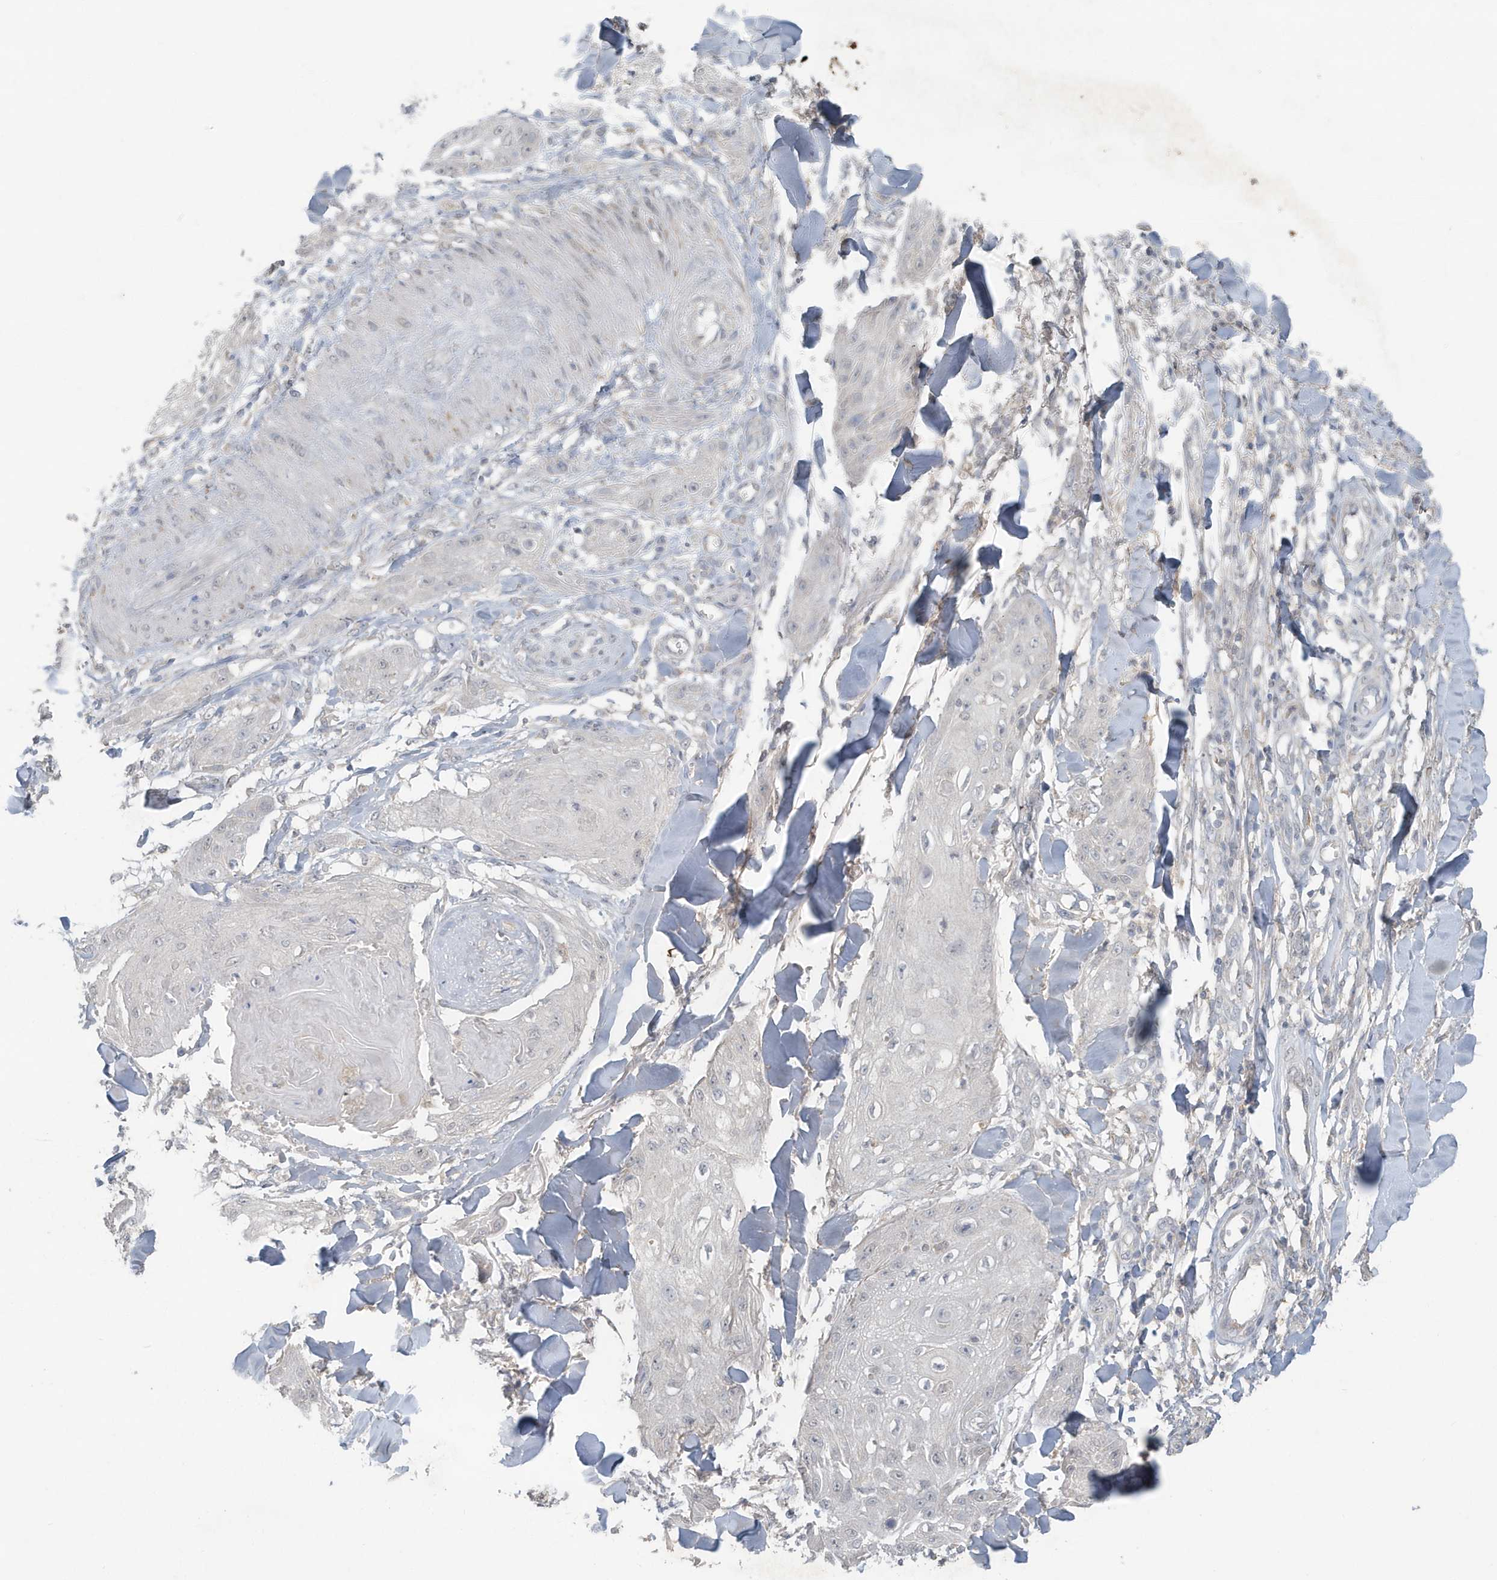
{"staining": {"intensity": "negative", "quantity": "none", "location": "none"}, "tissue": "skin cancer", "cell_type": "Tumor cells", "image_type": "cancer", "snomed": [{"axis": "morphology", "description": "Squamous cell carcinoma, NOS"}, {"axis": "topography", "description": "Skin"}], "caption": "IHC histopathology image of skin cancer (squamous cell carcinoma) stained for a protein (brown), which displays no expression in tumor cells.", "gene": "C1RL", "patient": {"sex": "male", "age": 74}}